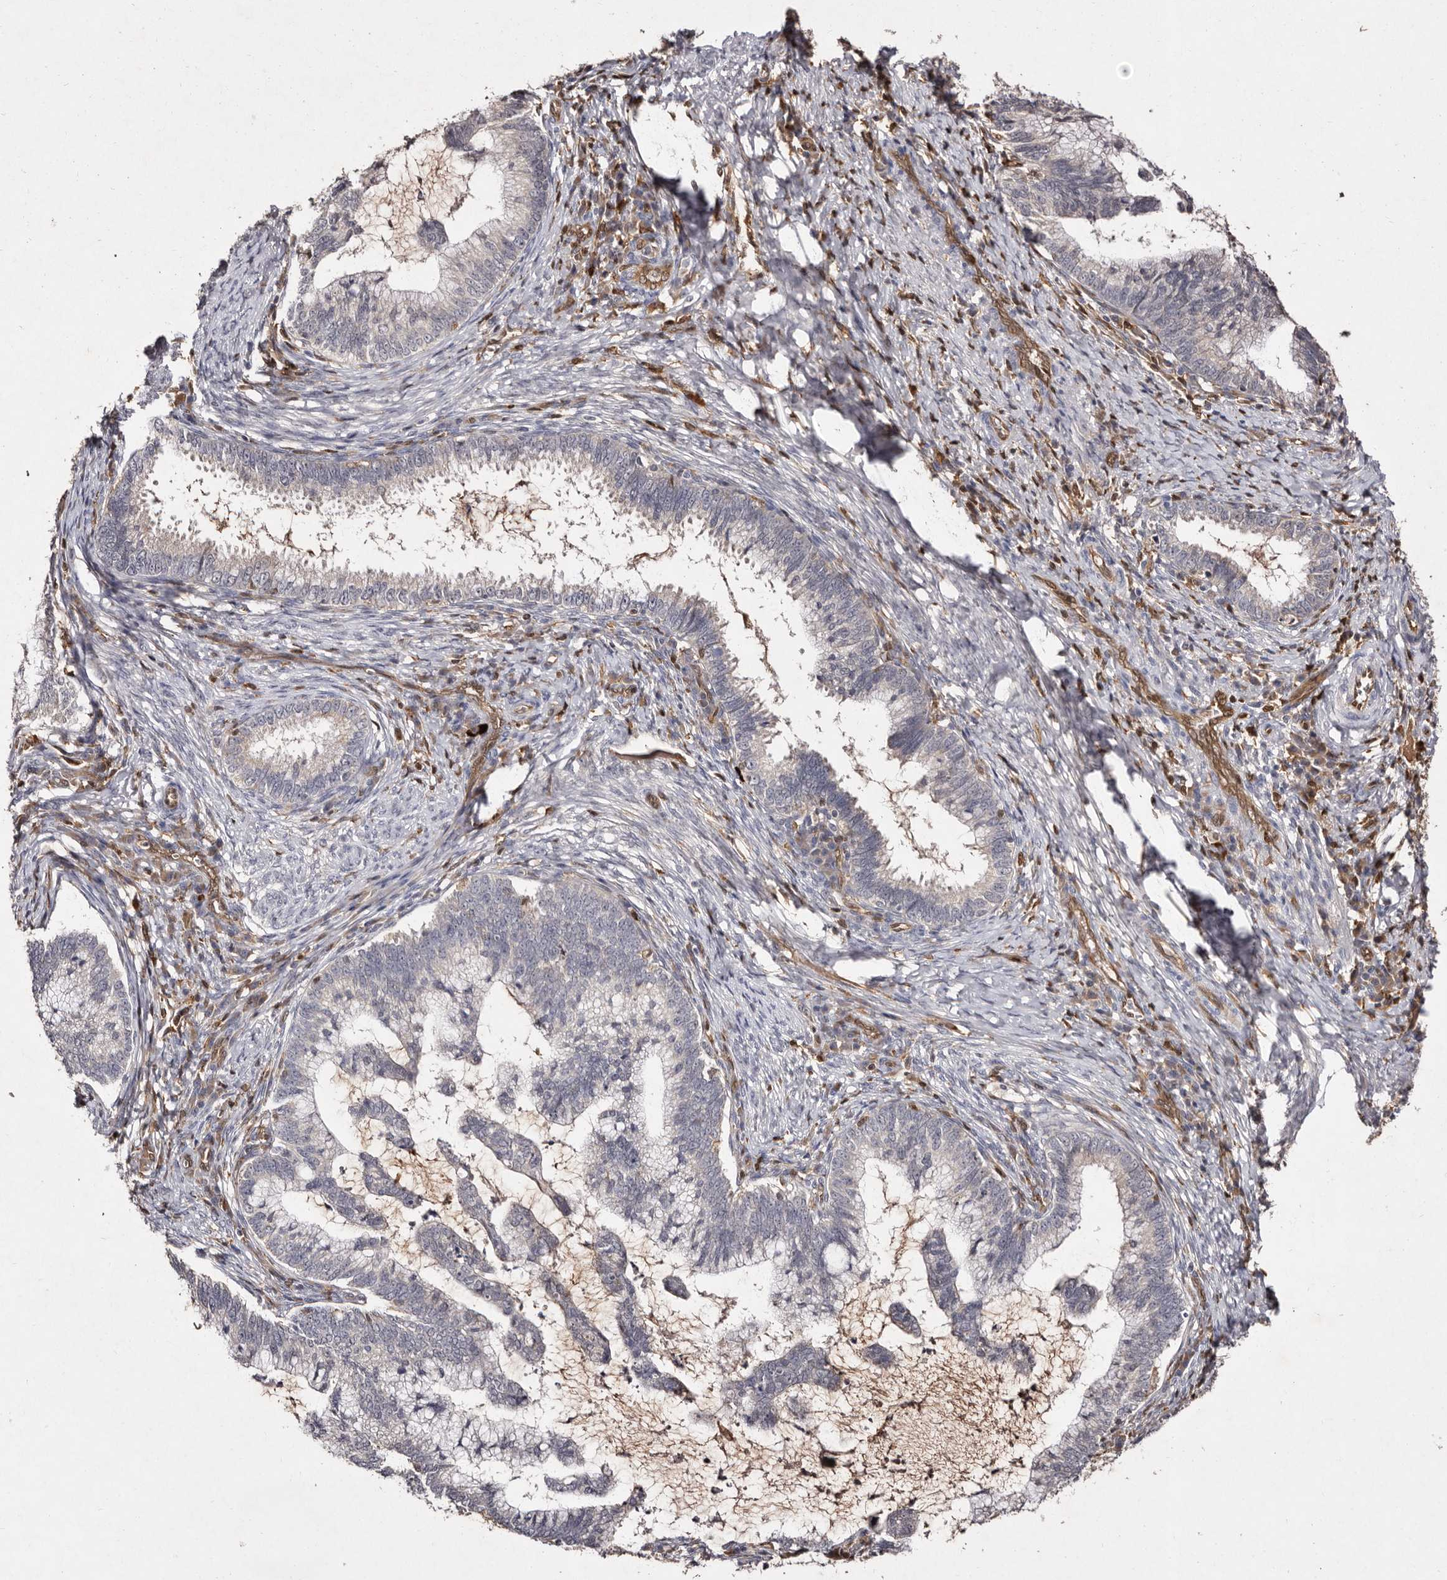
{"staining": {"intensity": "negative", "quantity": "none", "location": "none"}, "tissue": "cervical cancer", "cell_type": "Tumor cells", "image_type": "cancer", "snomed": [{"axis": "morphology", "description": "Adenocarcinoma, NOS"}, {"axis": "topography", "description": "Cervix"}], "caption": "IHC of human cervical cancer (adenocarcinoma) shows no positivity in tumor cells.", "gene": "GIMAP4", "patient": {"sex": "female", "age": 36}}